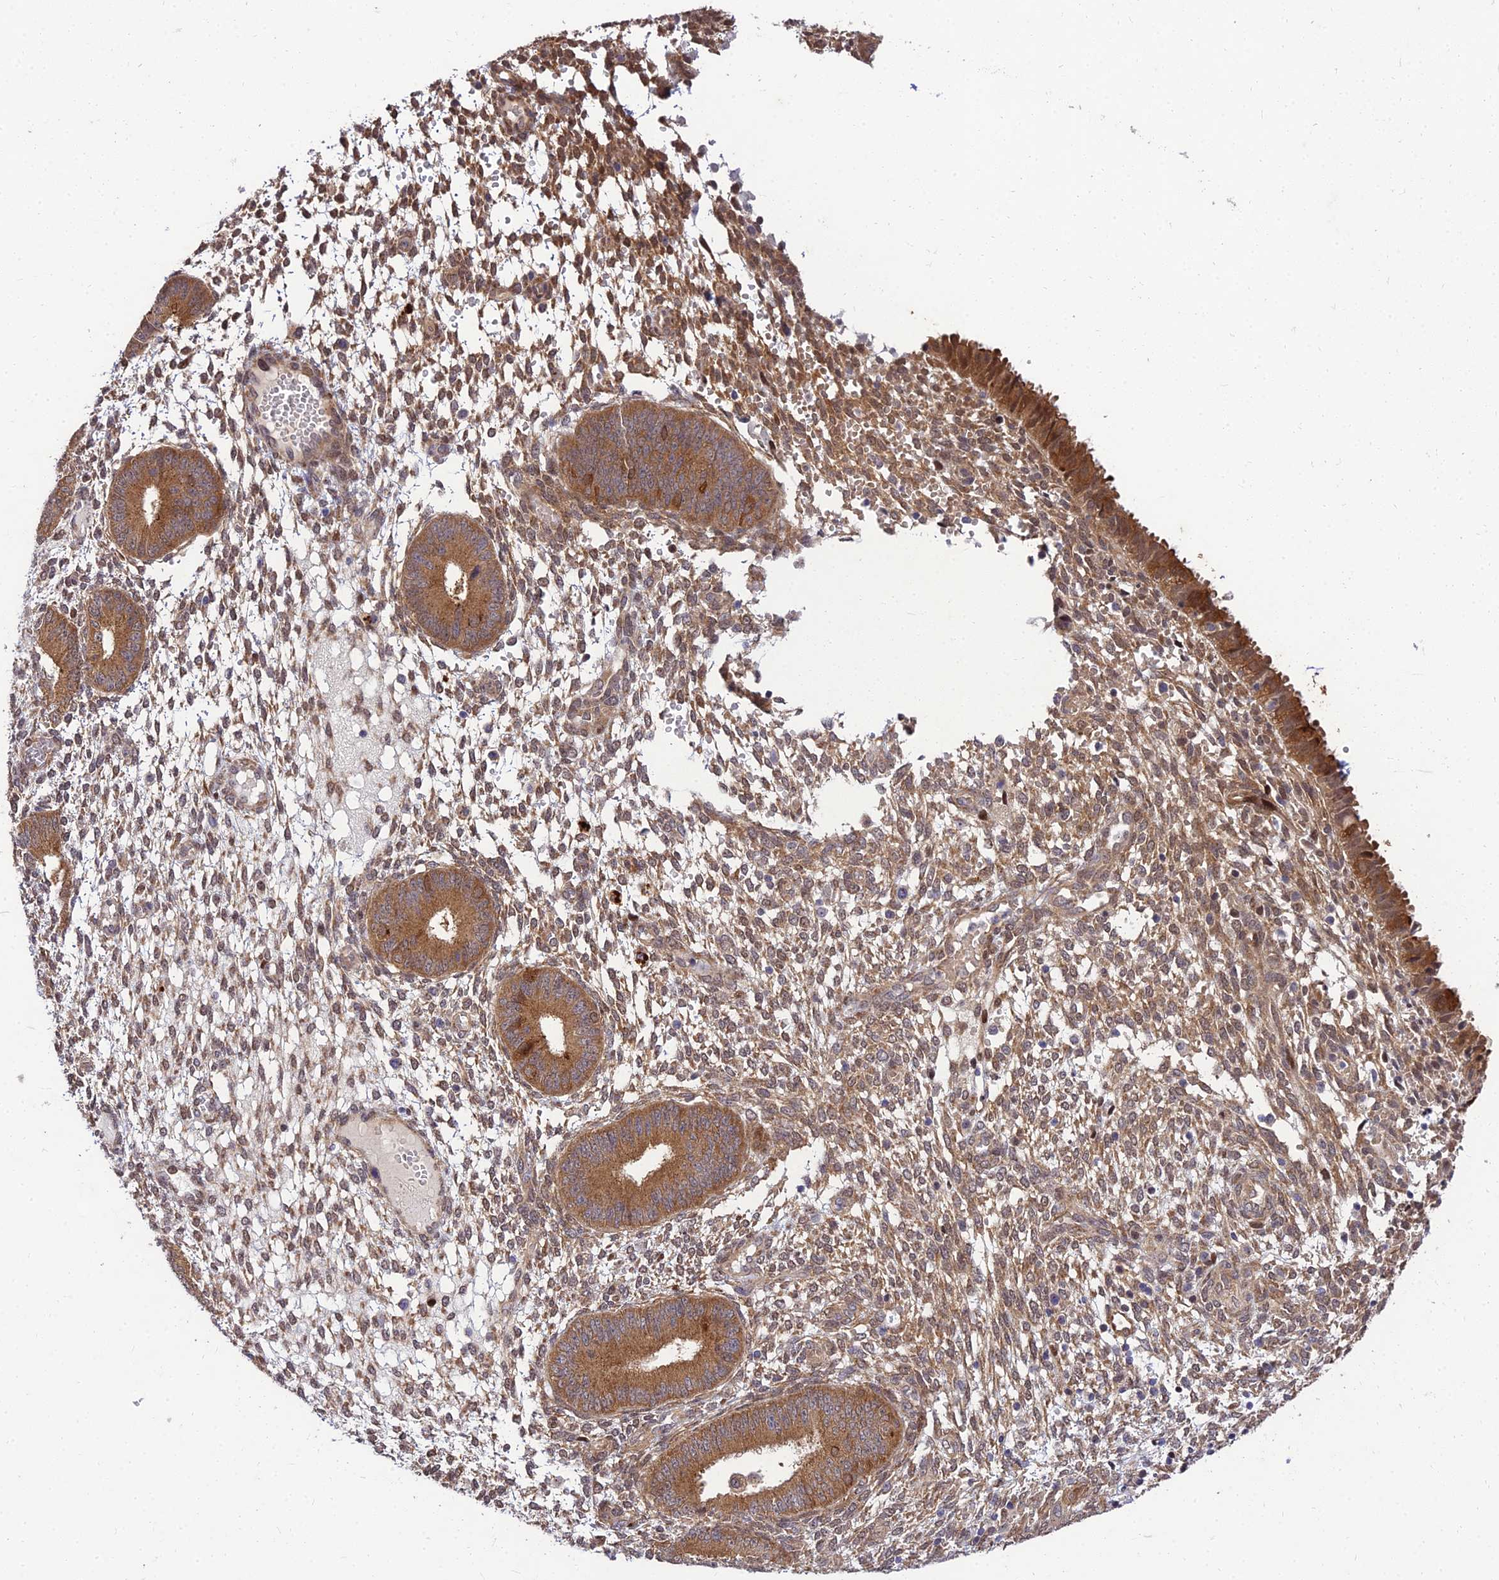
{"staining": {"intensity": "moderate", "quantity": "25%-75%", "location": "cytoplasmic/membranous"}, "tissue": "endometrium", "cell_type": "Cells in endometrial stroma", "image_type": "normal", "snomed": [{"axis": "morphology", "description": "Normal tissue, NOS"}, {"axis": "topography", "description": "Endometrium"}], "caption": "Immunohistochemistry (DAB (3,3'-diaminobenzidine)) staining of normal human endometrium displays moderate cytoplasmic/membranous protein staining in approximately 25%-75% of cells in endometrial stroma. (DAB (3,3'-diaminobenzidine) = brown stain, brightfield microscopy at high magnification).", "gene": "MKKS", "patient": {"sex": "female", "age": 49}}